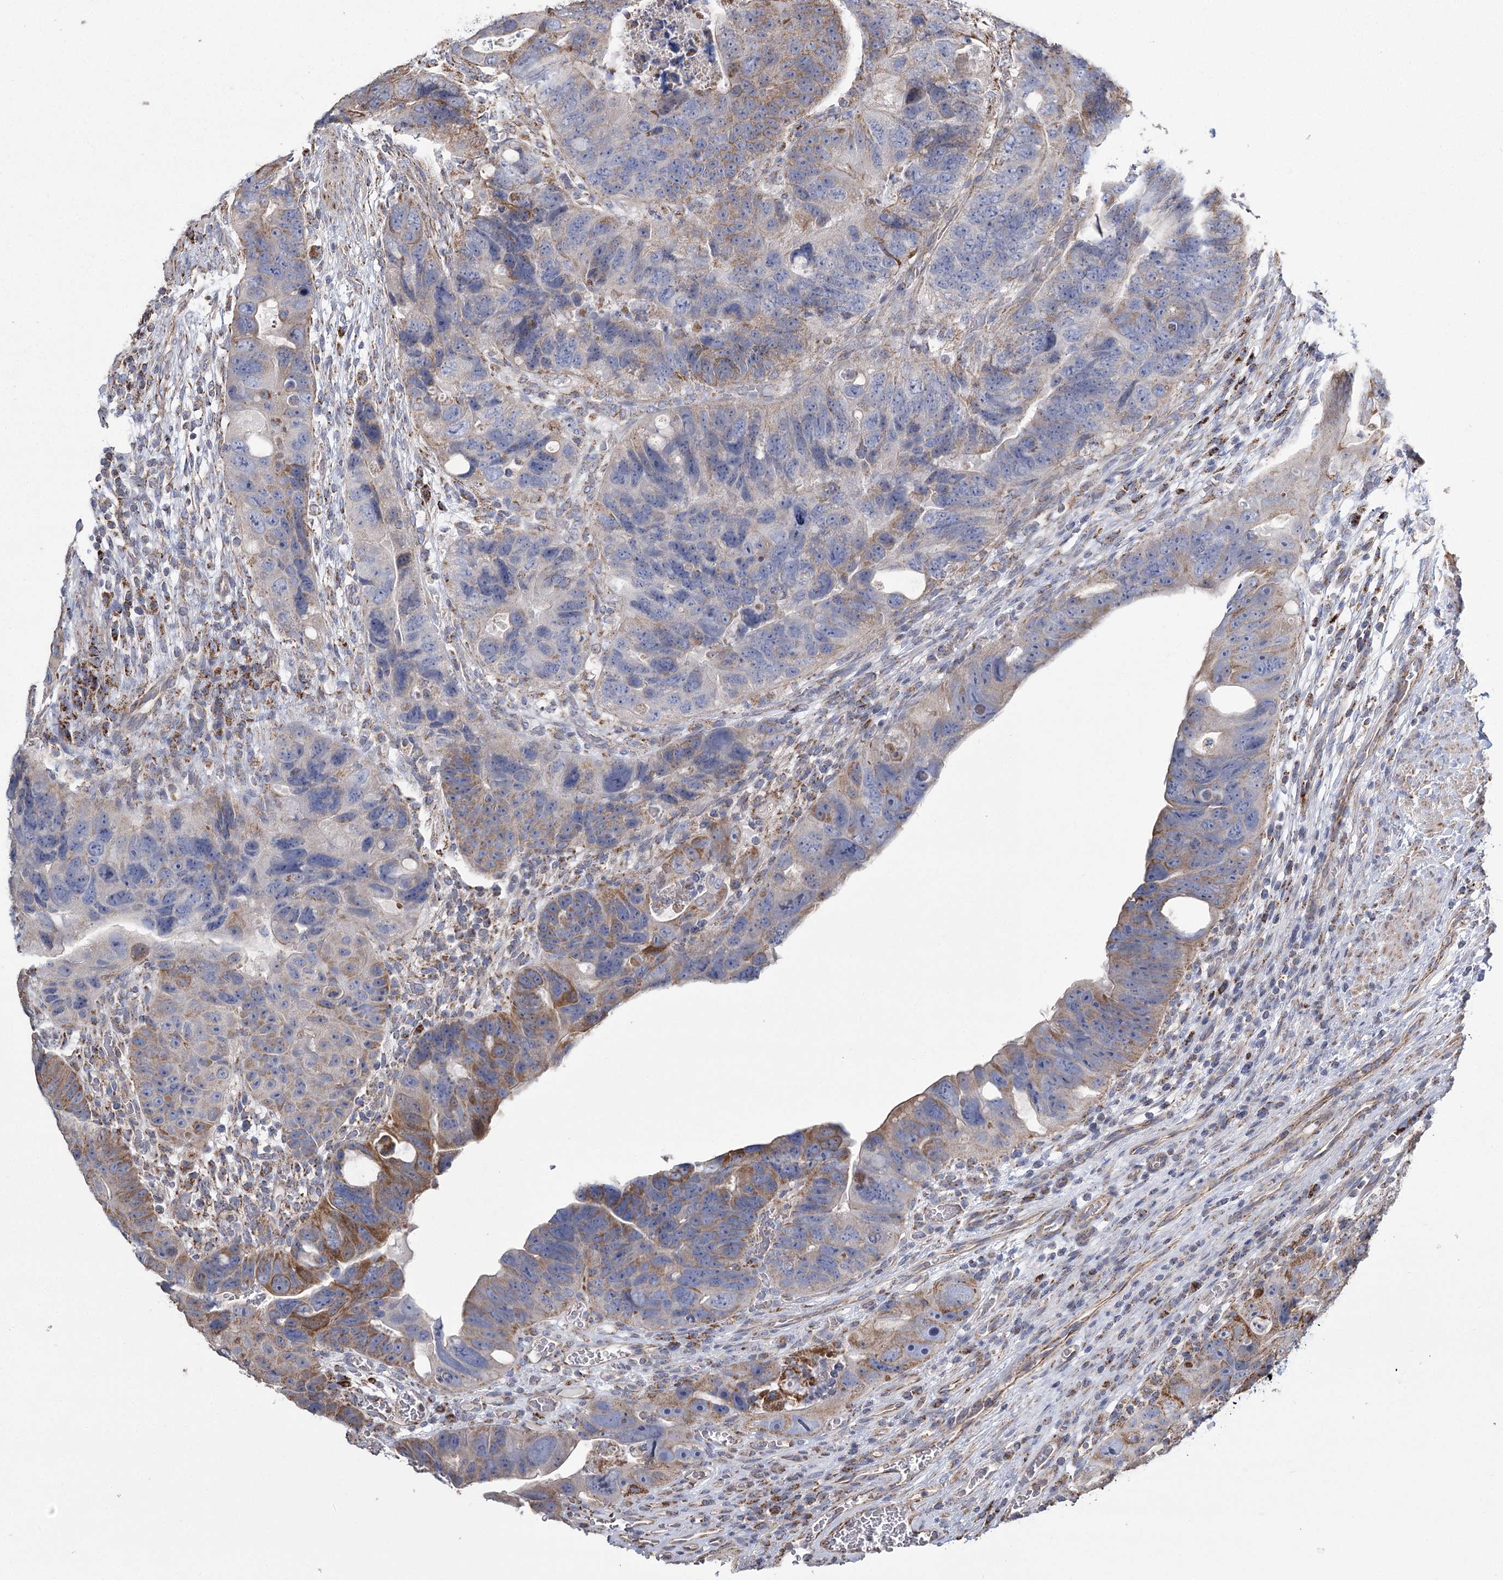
{"staining": {"intensity": "moderate", "quantity": "25%-75%", "location": "cytoplasmic/membranous"}, "tissue": "colorectal cancer", "cell_type": "Tumor cells", "image_type": "cancer", "snomed": [{"axis": "morphology", "description": "Adenocarcinoma, NOS"}, {"axis": "topography", "description": "Rectum"}], "caption": "Immunohistochemical staining of colorectal cancer shows medium levels of moderate cytoplasmic/membranous staining in about 25%-75% of tumor cells.", "gene": "RANBP3L", "patient": {"sex": "male", "age": 59}}